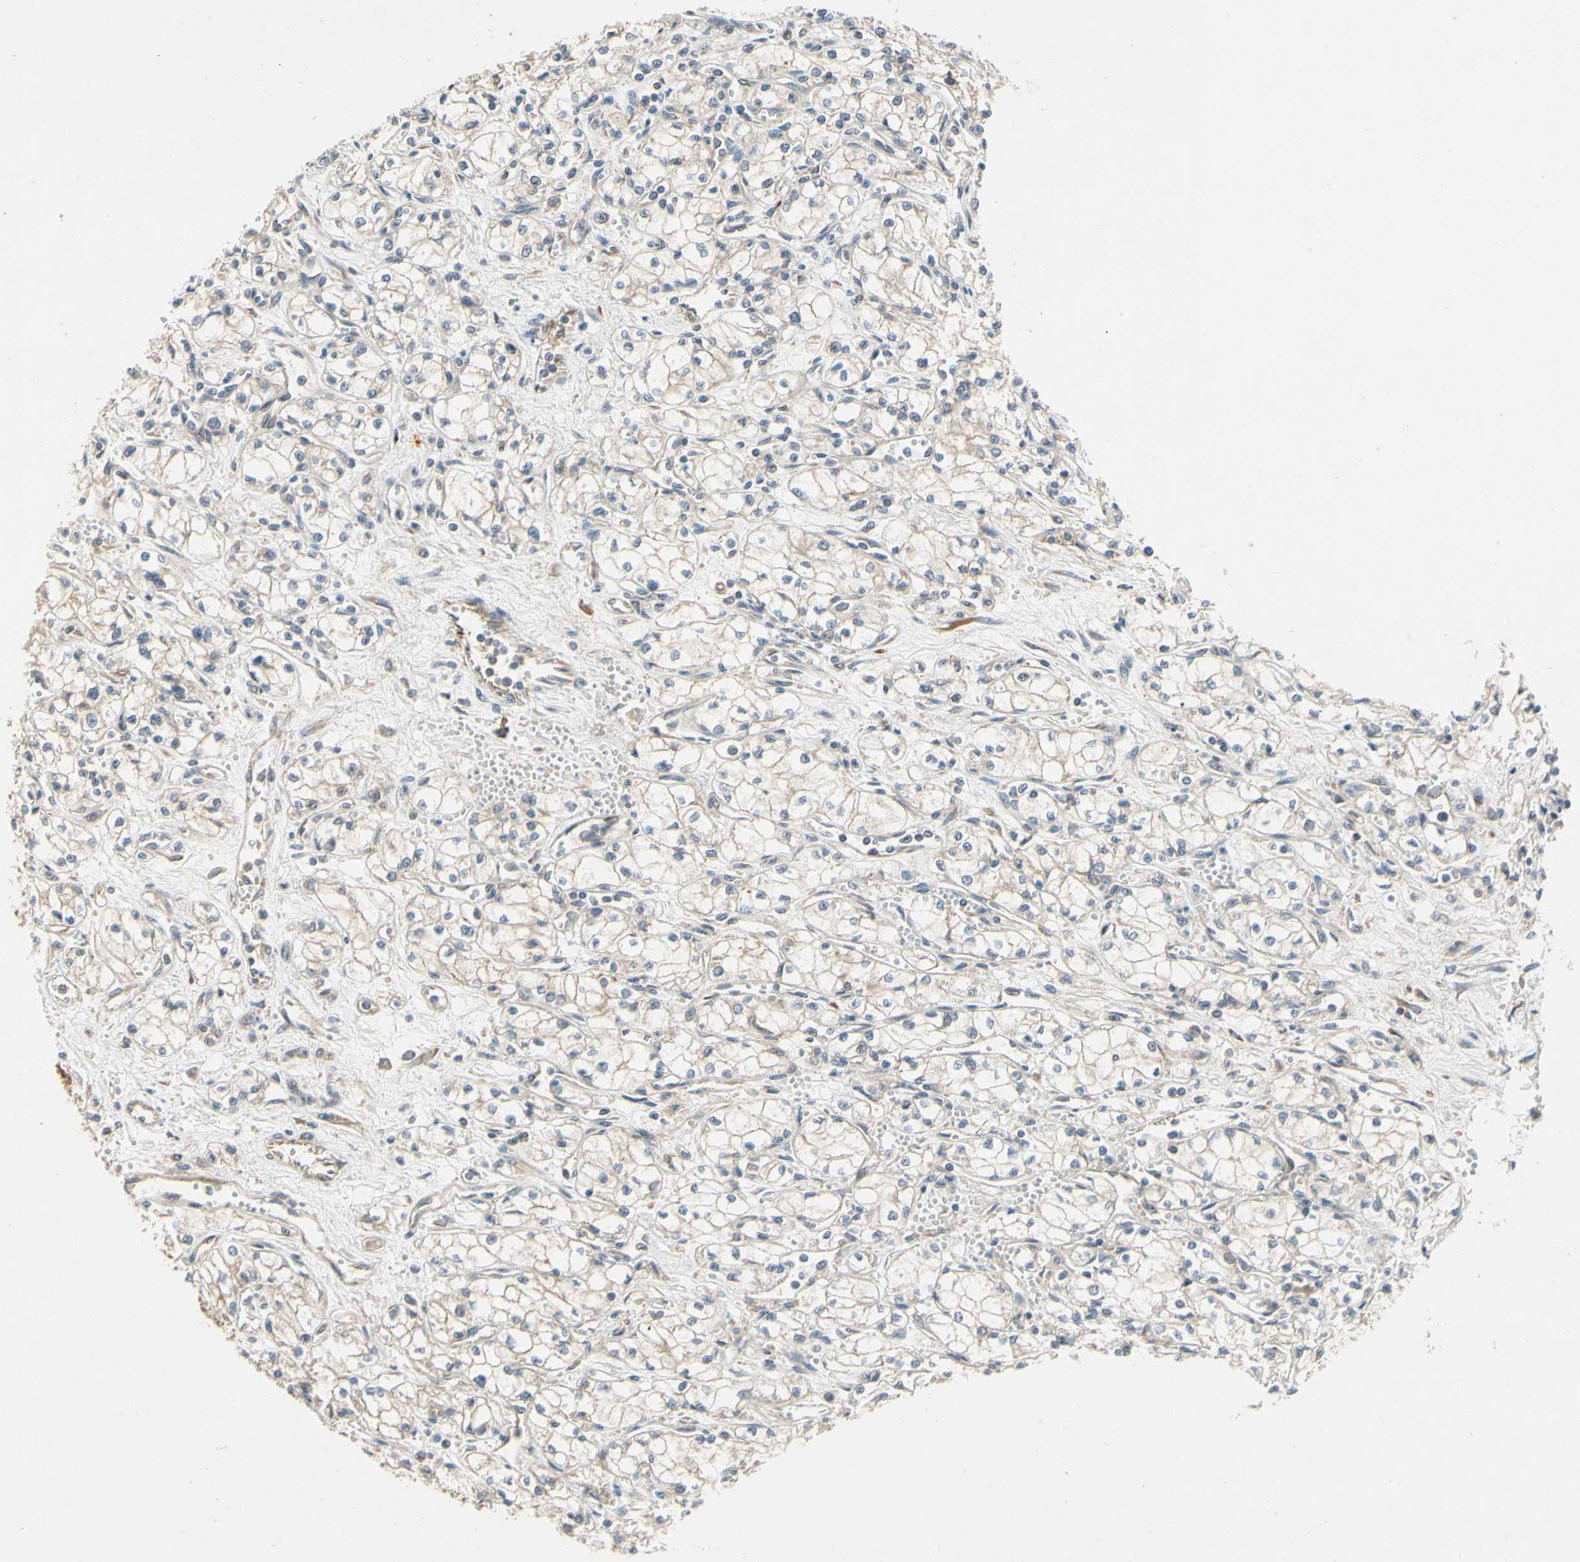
{"staining": {"intensity": "weak", "quantity": "<25%", "location": "cytoplasmic/membranous"}, "tissue": "renal cancer", "cell_type": "Tumor cells", "image_type": "cancer", "snomed": [{"axis": "morphology", "description": "Normal tissue, NOS"}, {"axis": "morphology", "description": "Adenocarcinoma, NOS"}, {"axis": "topography", "description": "Kidney"}], "caption": "DAB (3,3'-diaminobenzidine) immunohistochemical staining of renal adenocarcinoma shows no significant expression in tumor cells.", "gene": "TDRP", "patient": {"sex": "male", "age": 59}}